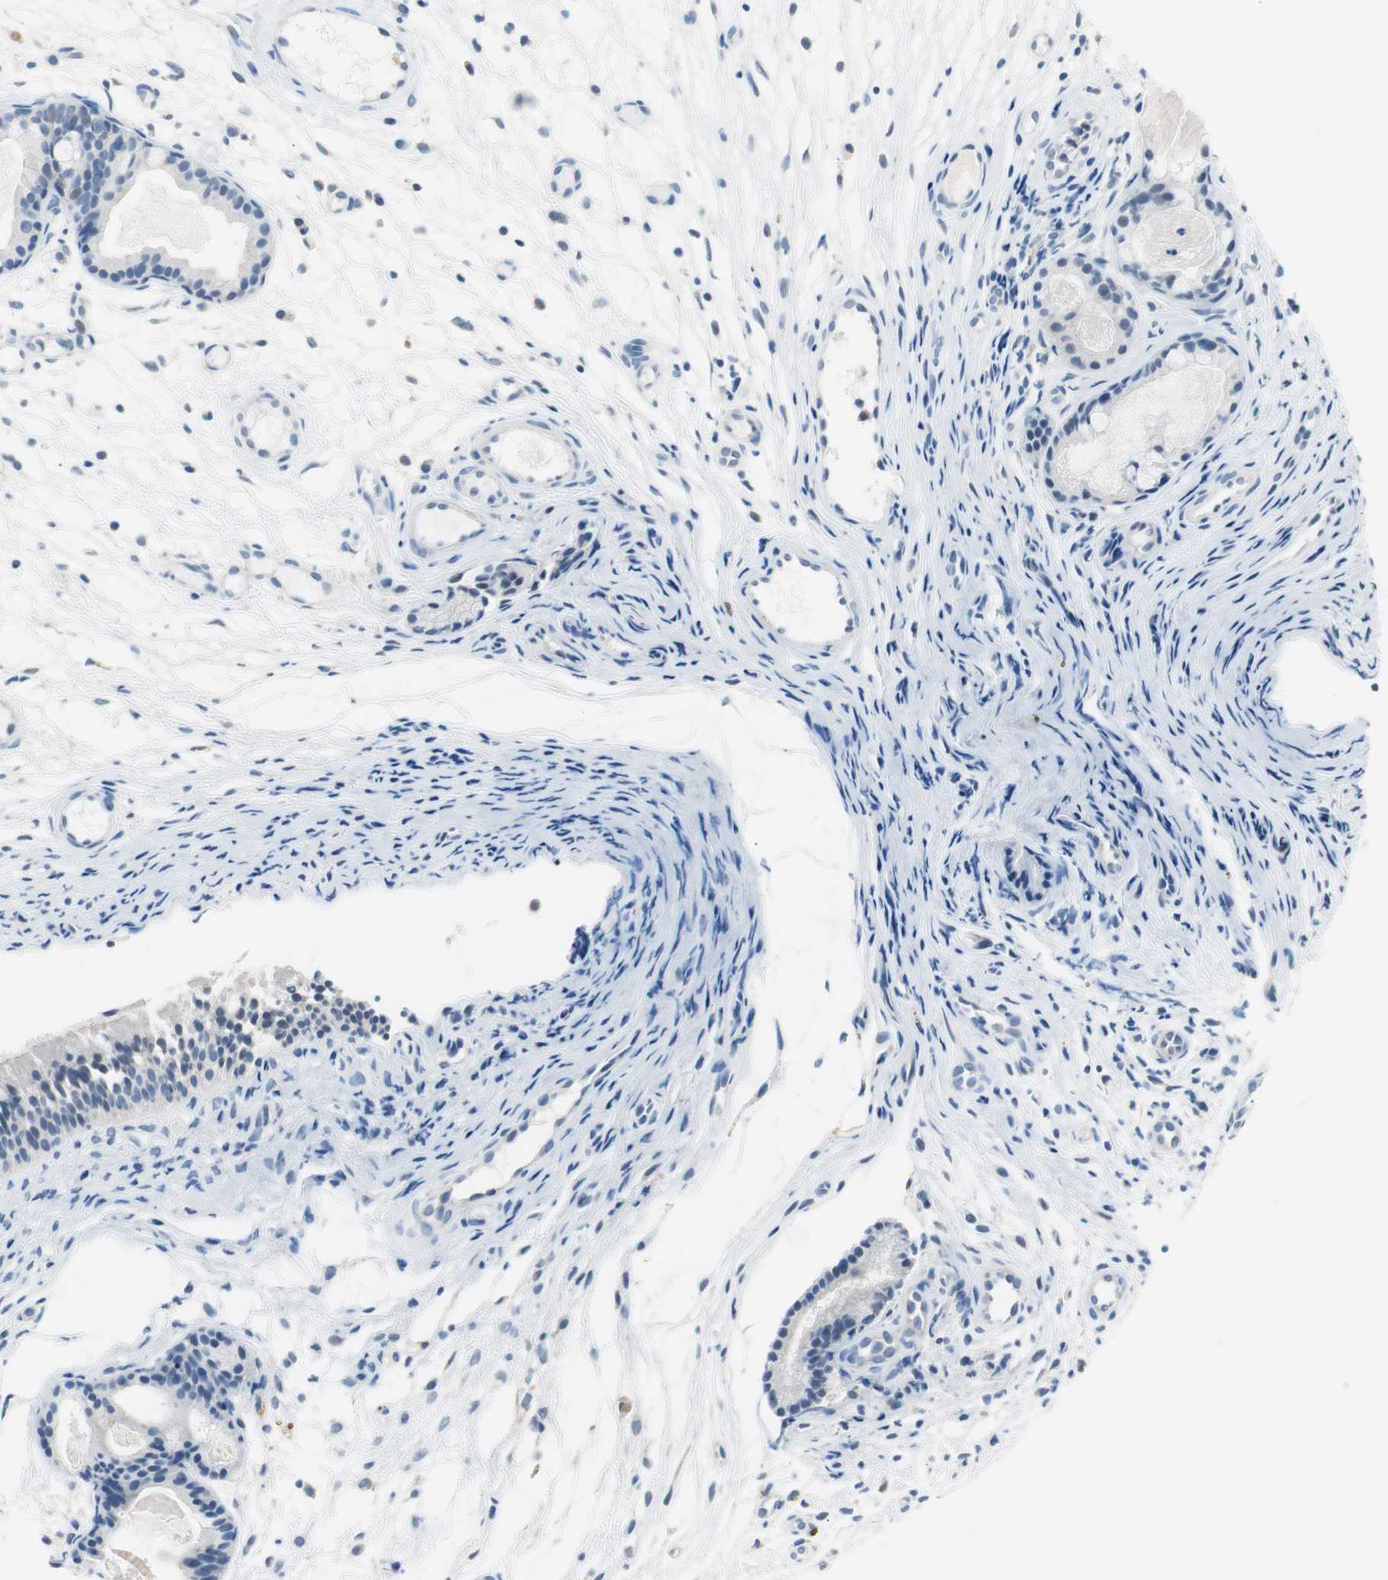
{"staining": {"intensity": "negative", "quantity": "none", "location": "none"}, "tissue": "nasopharynx", "cell_type": "Respiratory epithelial cells", "image_type": "normal", "snomed": [{"axis": "morphology", "description": "Normal tissue, NOS"}, {"axis": "topography", "description": "Nasopharynx"}], "caption": "Immunohistochemistry (IHC) micrograph of benign nasopharynx: nasopharynx stained with DAB (3,3'-diaminobenzidine) reveals no significant protein staining in respiratory epithelial cells.", "gene": "VIL1", "patient": {"sex": "female", "age": 54}}